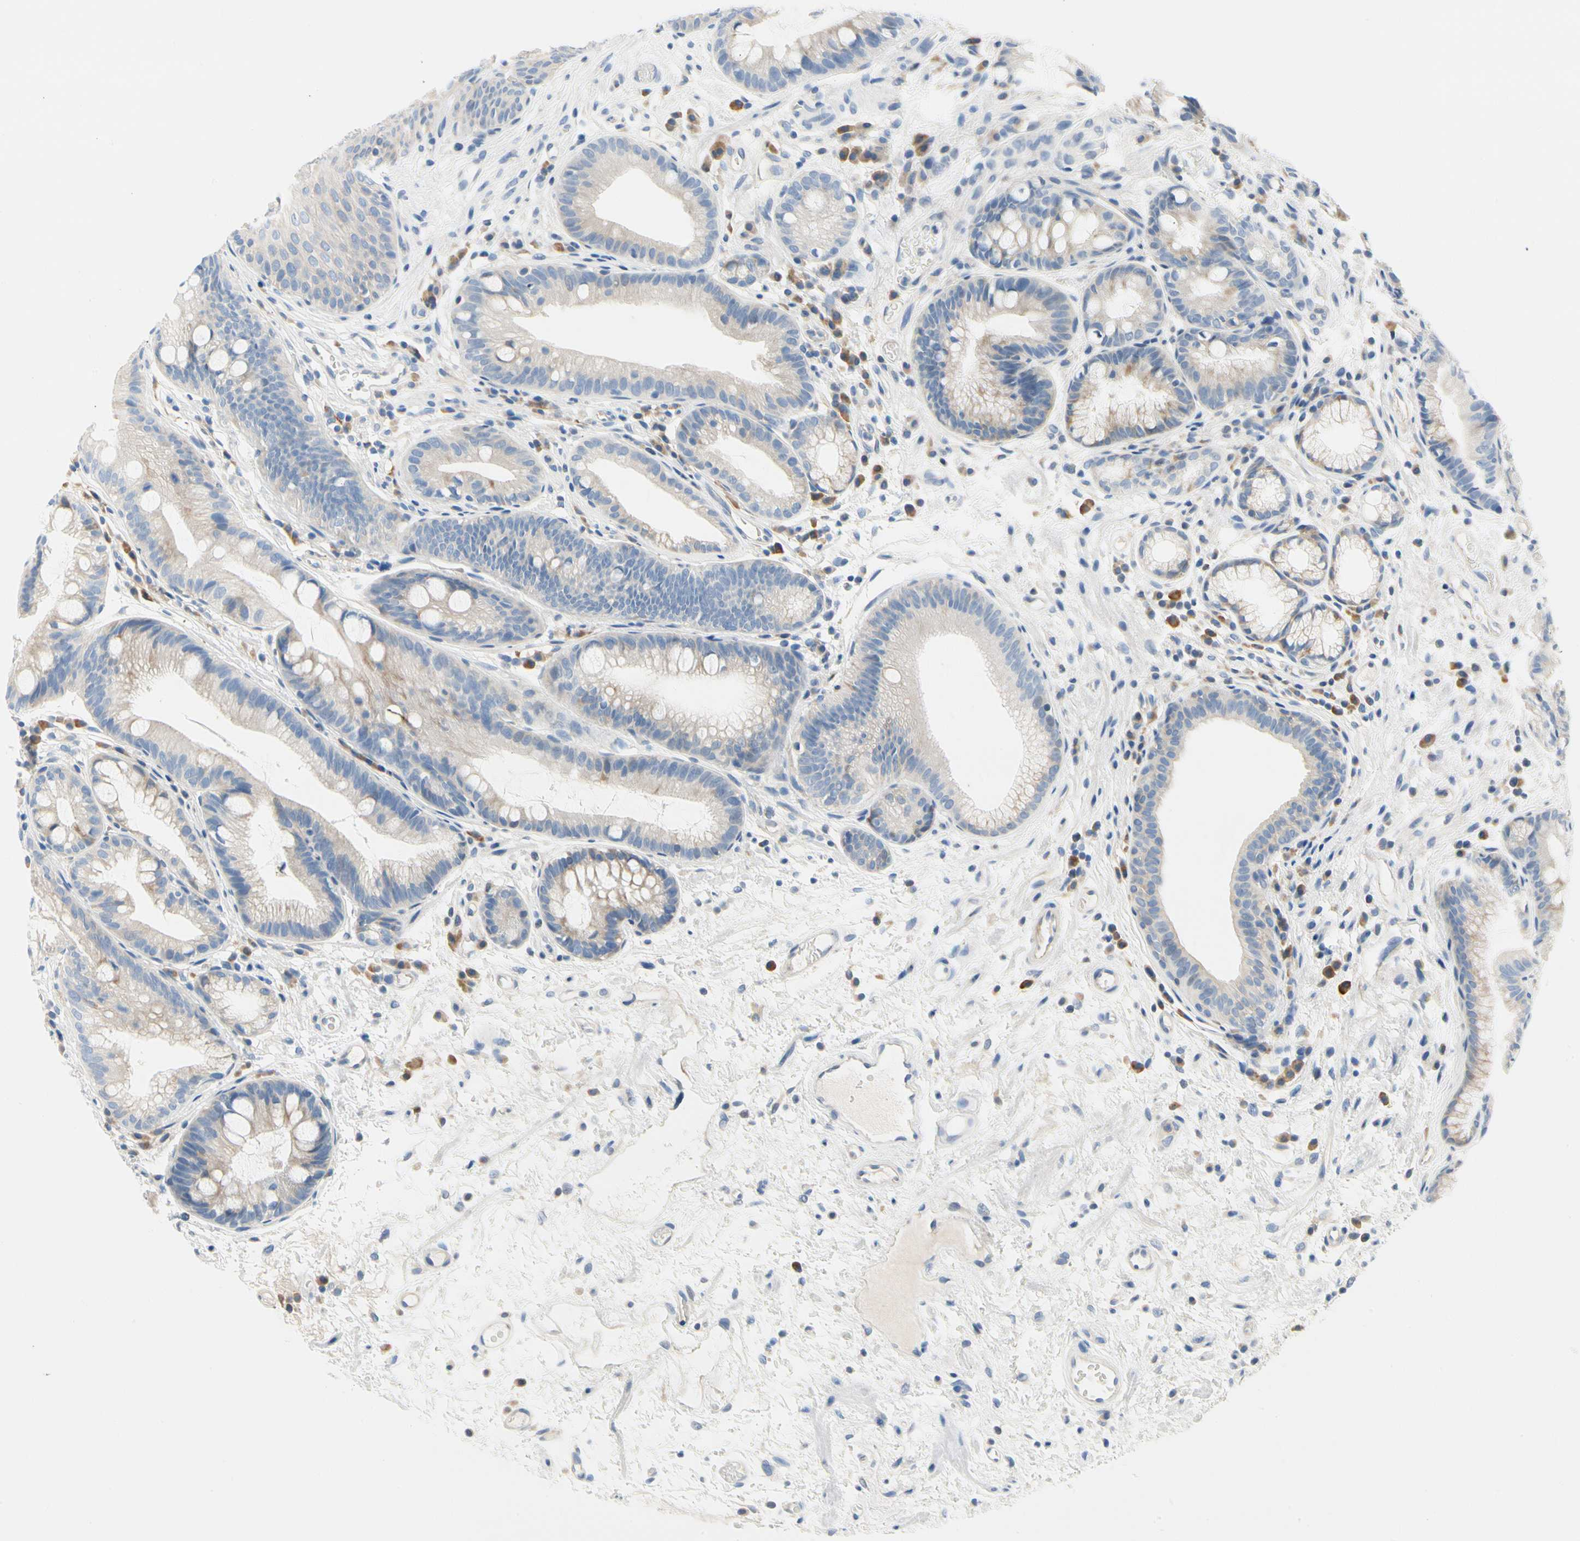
{"staining": {"intensity": "weak", "quantity": "<25%", "location": "cytoplasmic/membranous"}, "tissue": "stomach", "cell_type": "Glandular cells", "image_type": "normal", "snomed": [{"axis": "morphology", "description": "Normal tissue, NOS"}, {"axis": "topography", "description": "Stomach, upper"}], "caption": "Glandular cells show no significant protein staining in normal stomach. (IHC, brightfield microscopy, high magnification).", "gene": "STXBP1", "patient": {"sex": "male", "age": 72}}